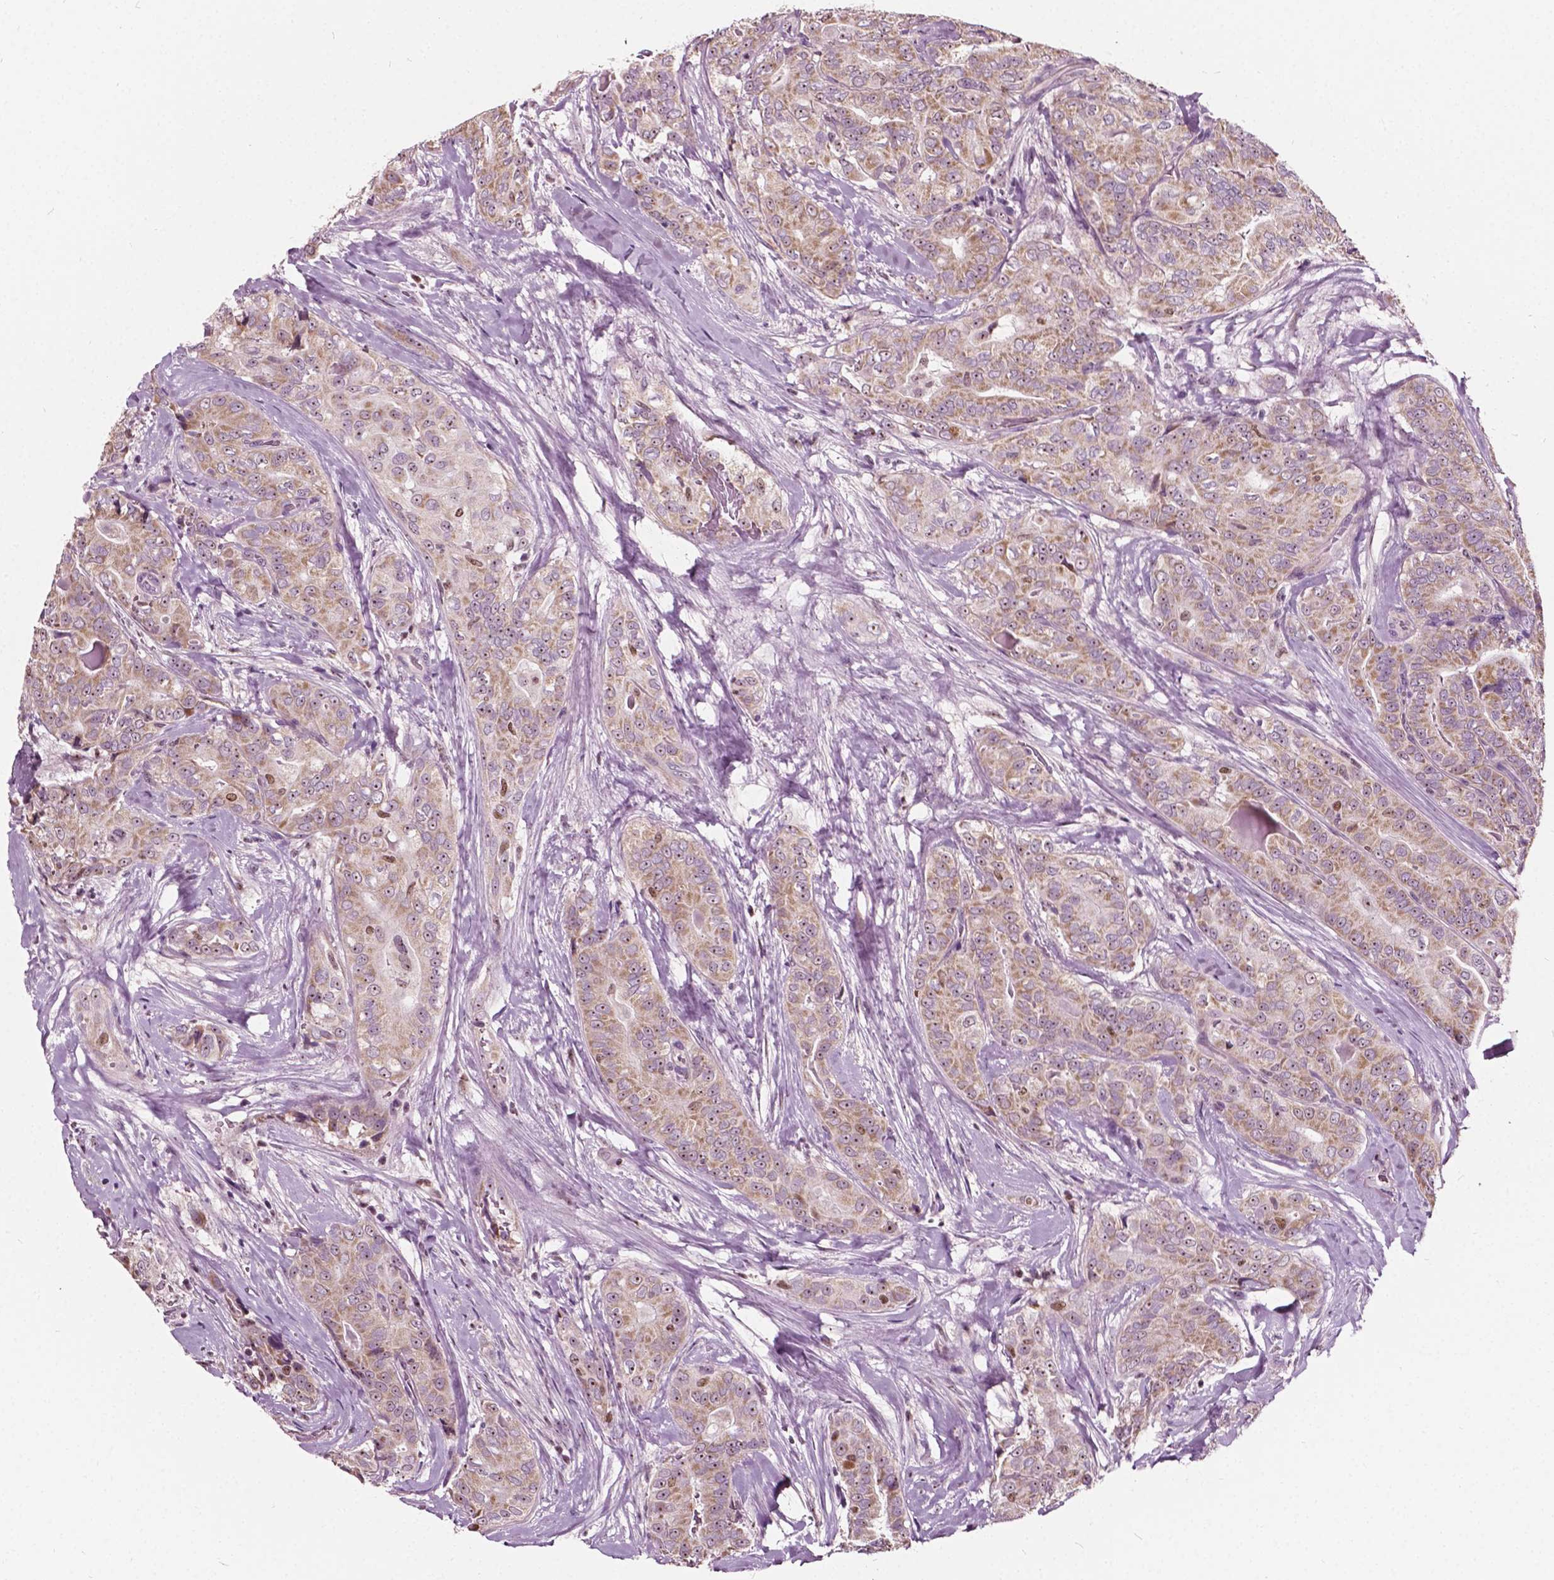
{"staining": {"intensity": "moderate", "quantity": ">75%", "location": "cytoplasmic/membranous,nuclear"}, "tissue": "thyroid cancer", "cell_type": "Tumor cells", "image_type": "cancer", "snomed": [{"axis": "morphology", "description": "Papillary adenocarcinoma, NOS"}, {"axis": "topography", "description": "Thyroid gland"}], "caption": "A micrograph of human thyroid papillary adenocarcinoma stained for a protein reveals moderate cytoplasmic/membranous and nuclear brown staining in tumor cells.", "gene": "ODF3L2", "patient": {"sex": "male", "age": 61}}